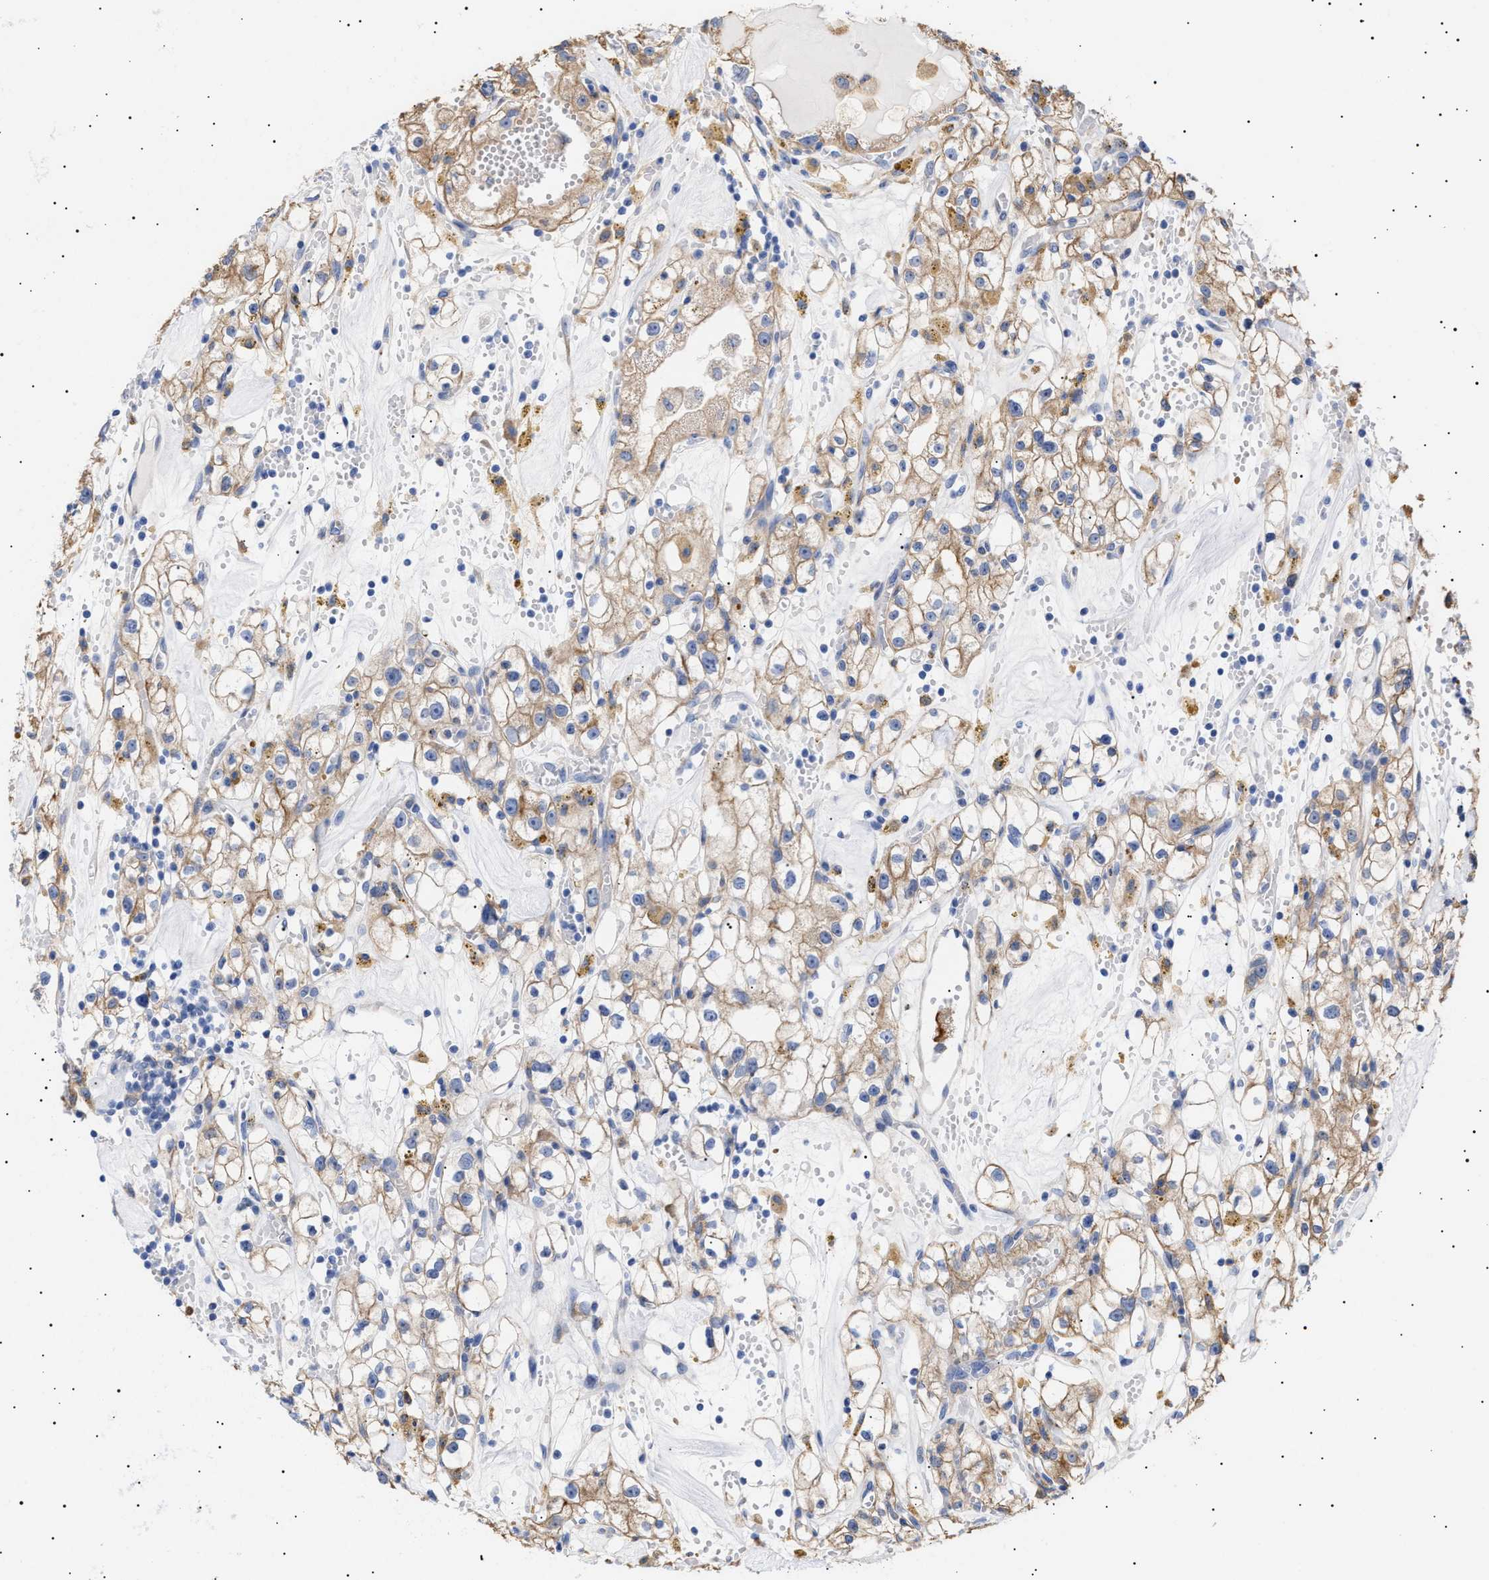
{"staining": {"intensity": "moderate", "quantity": ">75%", "location": "cytoplasmic/membranous"}, "tissue": "renal cancer", "cell_type": "Tumor cells", "image_type": "cancer", "snomed": [{"axis": "morphology", "description": "Adenocarcinoma, NOS"}, {"axis": "topography", "description": "Kidney"}], "caption": "Renal adenocarcinoma was stained to show a protein in brown. There is medium levels of moderate cytoplasmic/membranous staining in approximately >75% of tumor cells.", "gene": "ERCC6L2", "patient": {"sex": "male", "age": 56}}